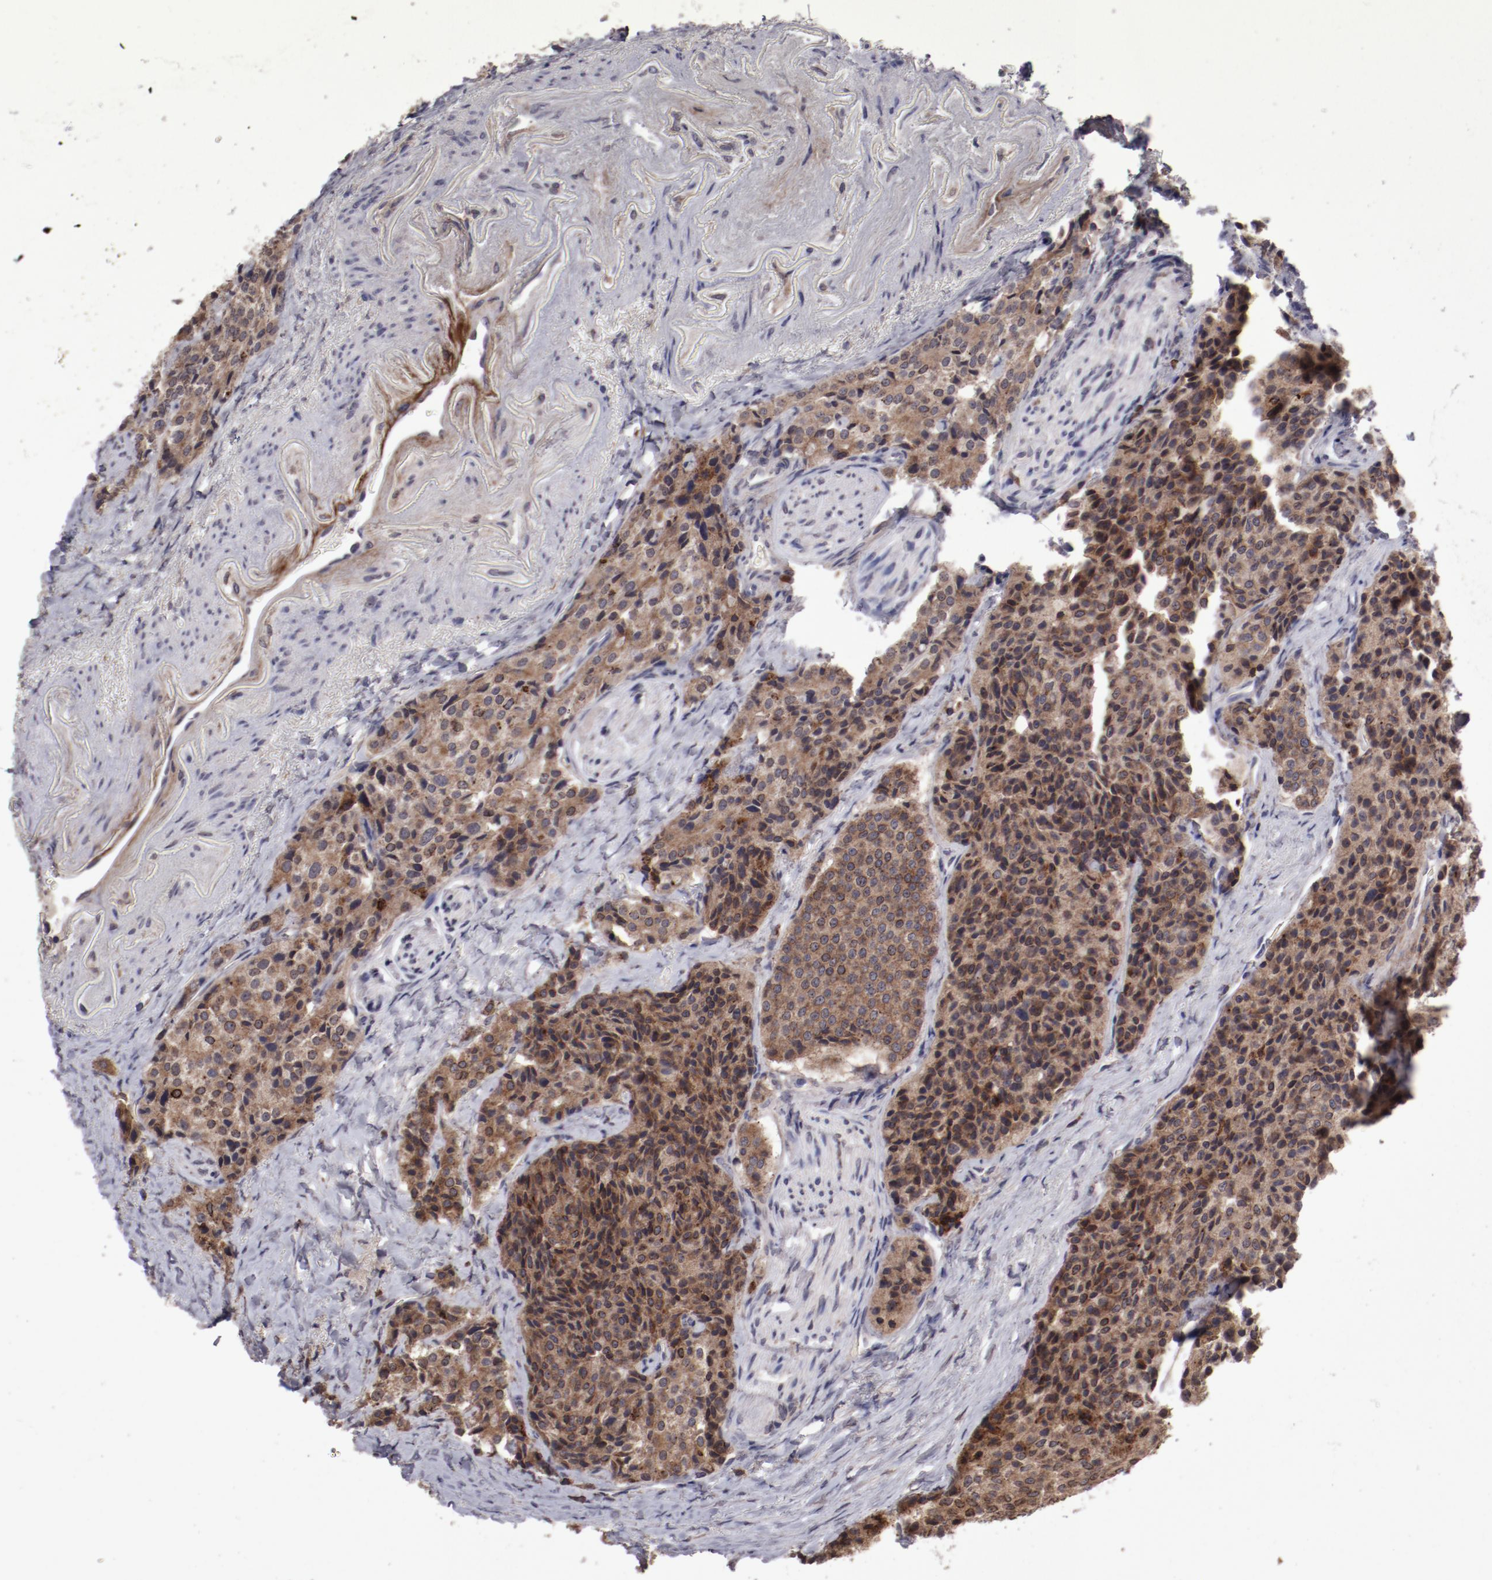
{"staining": {"intensity": "moderate", "quantity": ">75%", "location": "cytoplasmic/membranous"}, "tissue": "carcinoid", "cell_type": "Tumor cells", "image_type": "cancer", "snomed": [{"axis": "morphology", "description": "Carcinoid, malignant, NOS"}, {"axis": "topography", "description": "Colon"}], "caption": "Carcinoid stained with a protein marker demonstrates moderate staining in tumor cells.", "gene": "IL12A", "patient": {"sex": "female", "age": 61}}